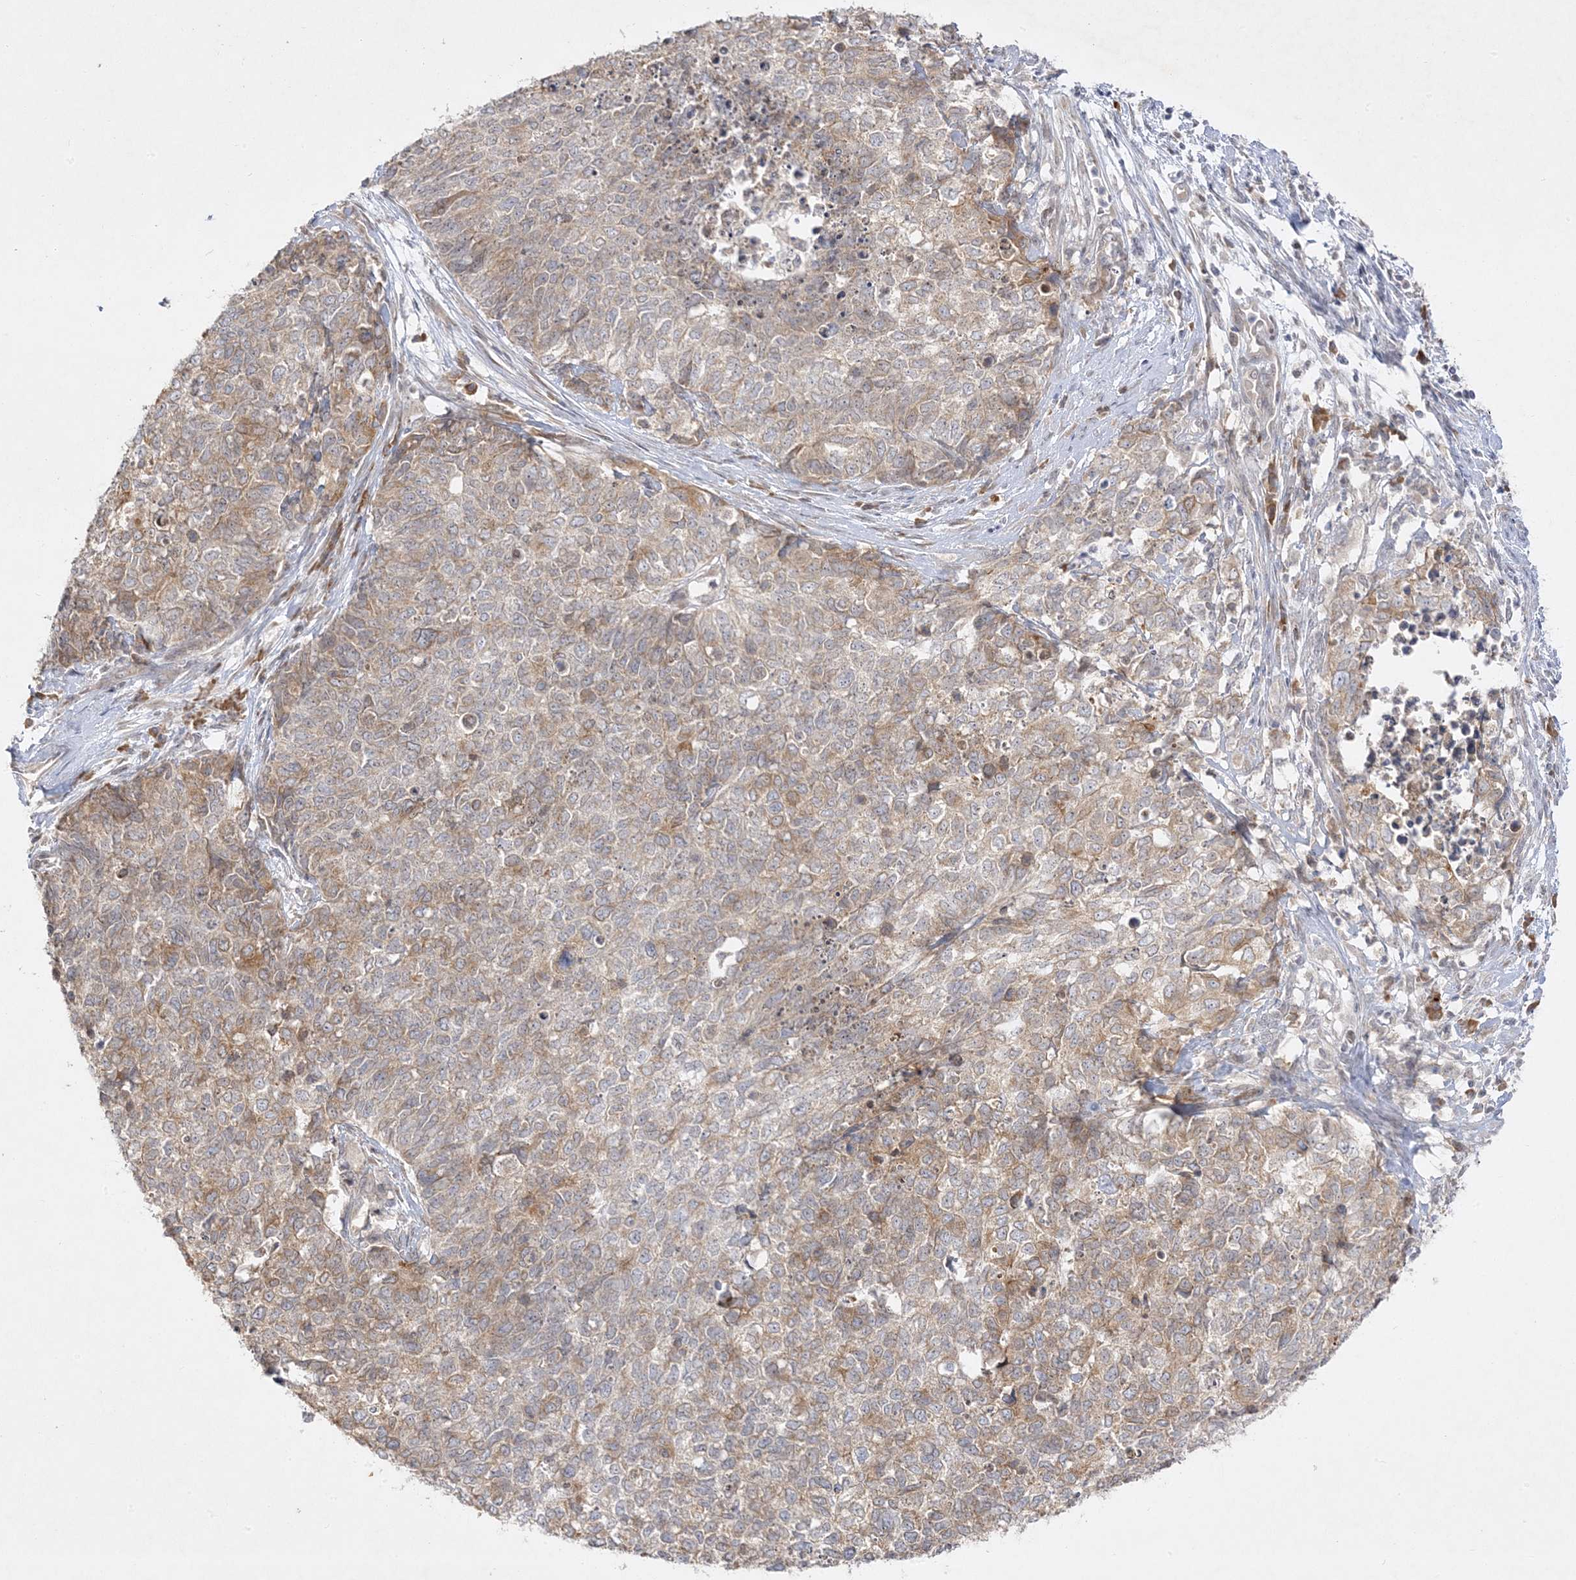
{"staining": {"intensity": "weak", "quantity": "25%-75%", "location": "cytoplasmic/membranous"}, "tissue": "cervical cancer", "cell_type": "Tumor cells", "image_type": "cancer", "snomed": [{"axis": "morphology", "description": "Squamous cell carcinoma, NOS"}, {"axis": "topography", "description": "Cervix"}], "caption": "Protein staining by immunohistochemistry exhibits weak cytoplasmic/membranous staining in about 25%-75% of tumor cells in cervical cancer.", "gene": "C2CD2", "patient": {"sex": "female", "age": 63}}